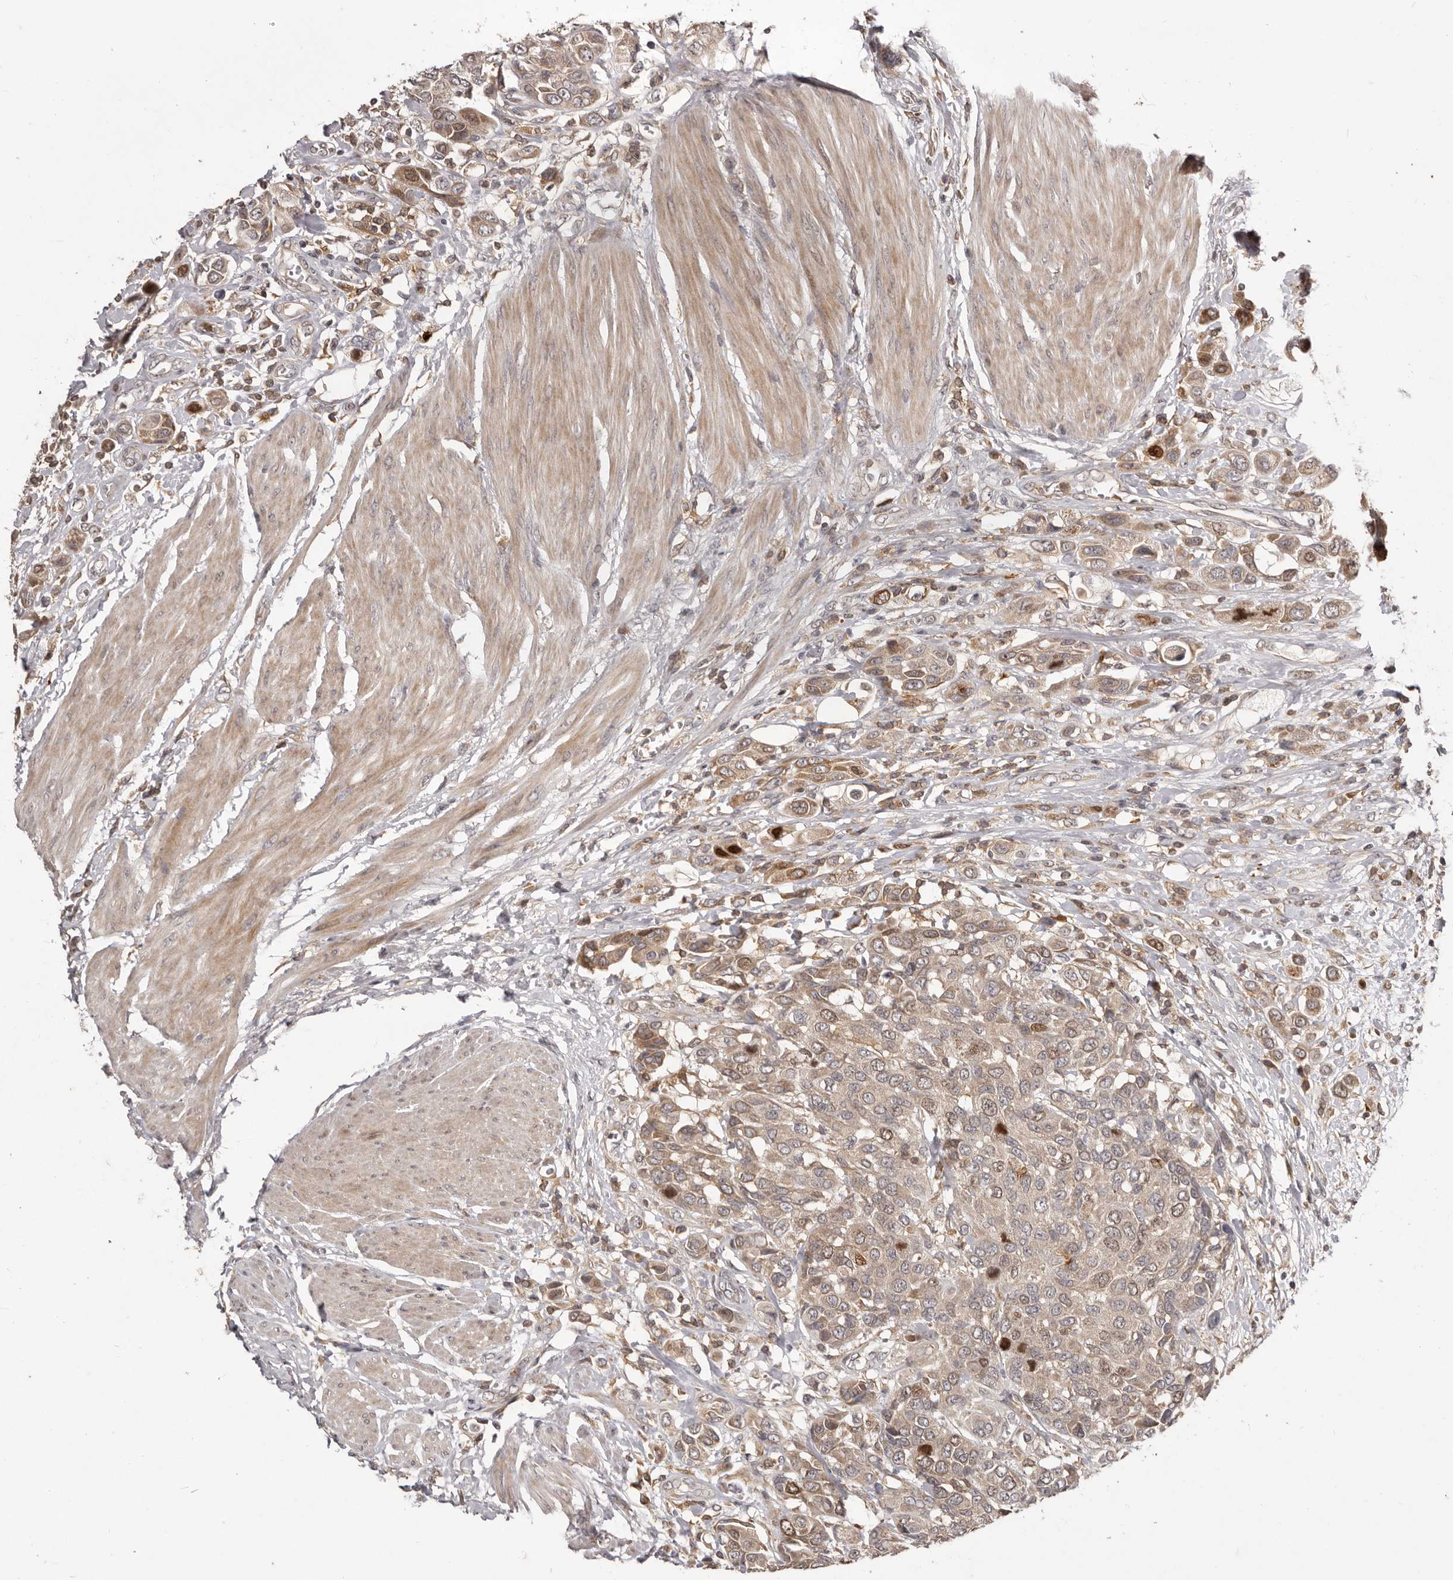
{"staining": {"intensity": "moderate", "quantity": ">75%", "location": "cytoplasmic/membranous,nuclear"}, "tissue": "urothelial cancer", "cell_type": "Tumor cells", "image_type": "cancer", "snomed": [{"axis": "morphology", "description": "Urothelial carcinoma, High grade"}, {"axis": "topography", "description": "Urinary bladder"}], "caption": "About >75% of tumor cells in high-grade urothelial carcinoma reveal moderate cytoplasmic/membranous and nuclear protein positivity as visualized by brown immunohistochemical staining.", "gene": "RNF187", "patient": {"sex": "male", "age": 50}}